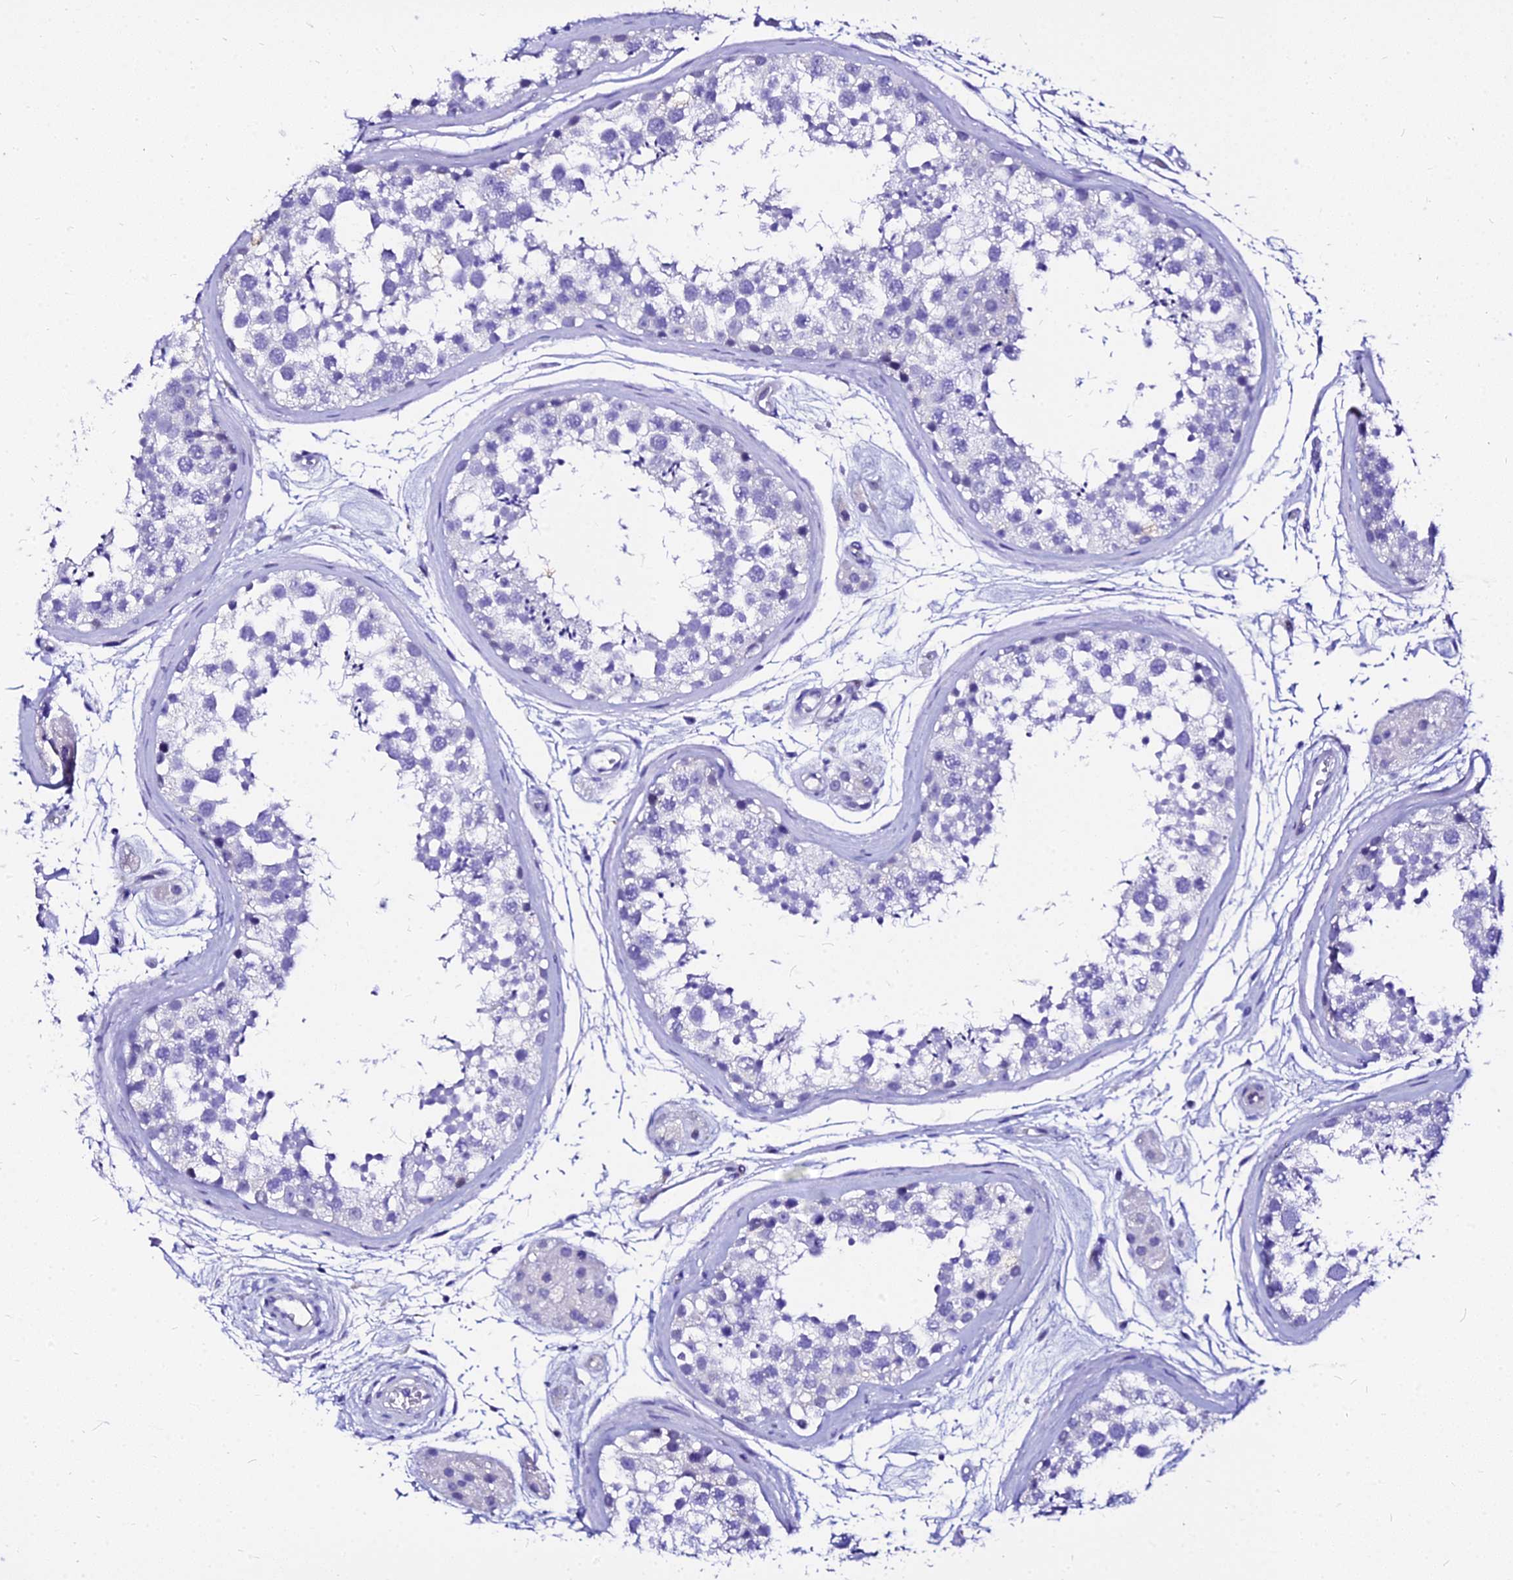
{"staining": {"intensity": "negative", "quantity": "none", "location": "none"}, "tissue": "testis", "cell_type": "Cells in seminiferous ducts", "image_type": "normal", "snomed": [{"axis": "morphology", "description": "Normal tissue, NOS"}, {"axis": "topography", "description": "Testis"}], "caption": "High power microscopy image of an IHC histopathology image of benign testis, revealing no significant positivity in cells in seminiferous ducts. (Brightfield microscopy of DAB IHC at high magnification).", "gene": "DEFB106A", "patient": {"sex": "male", "age": 56}}